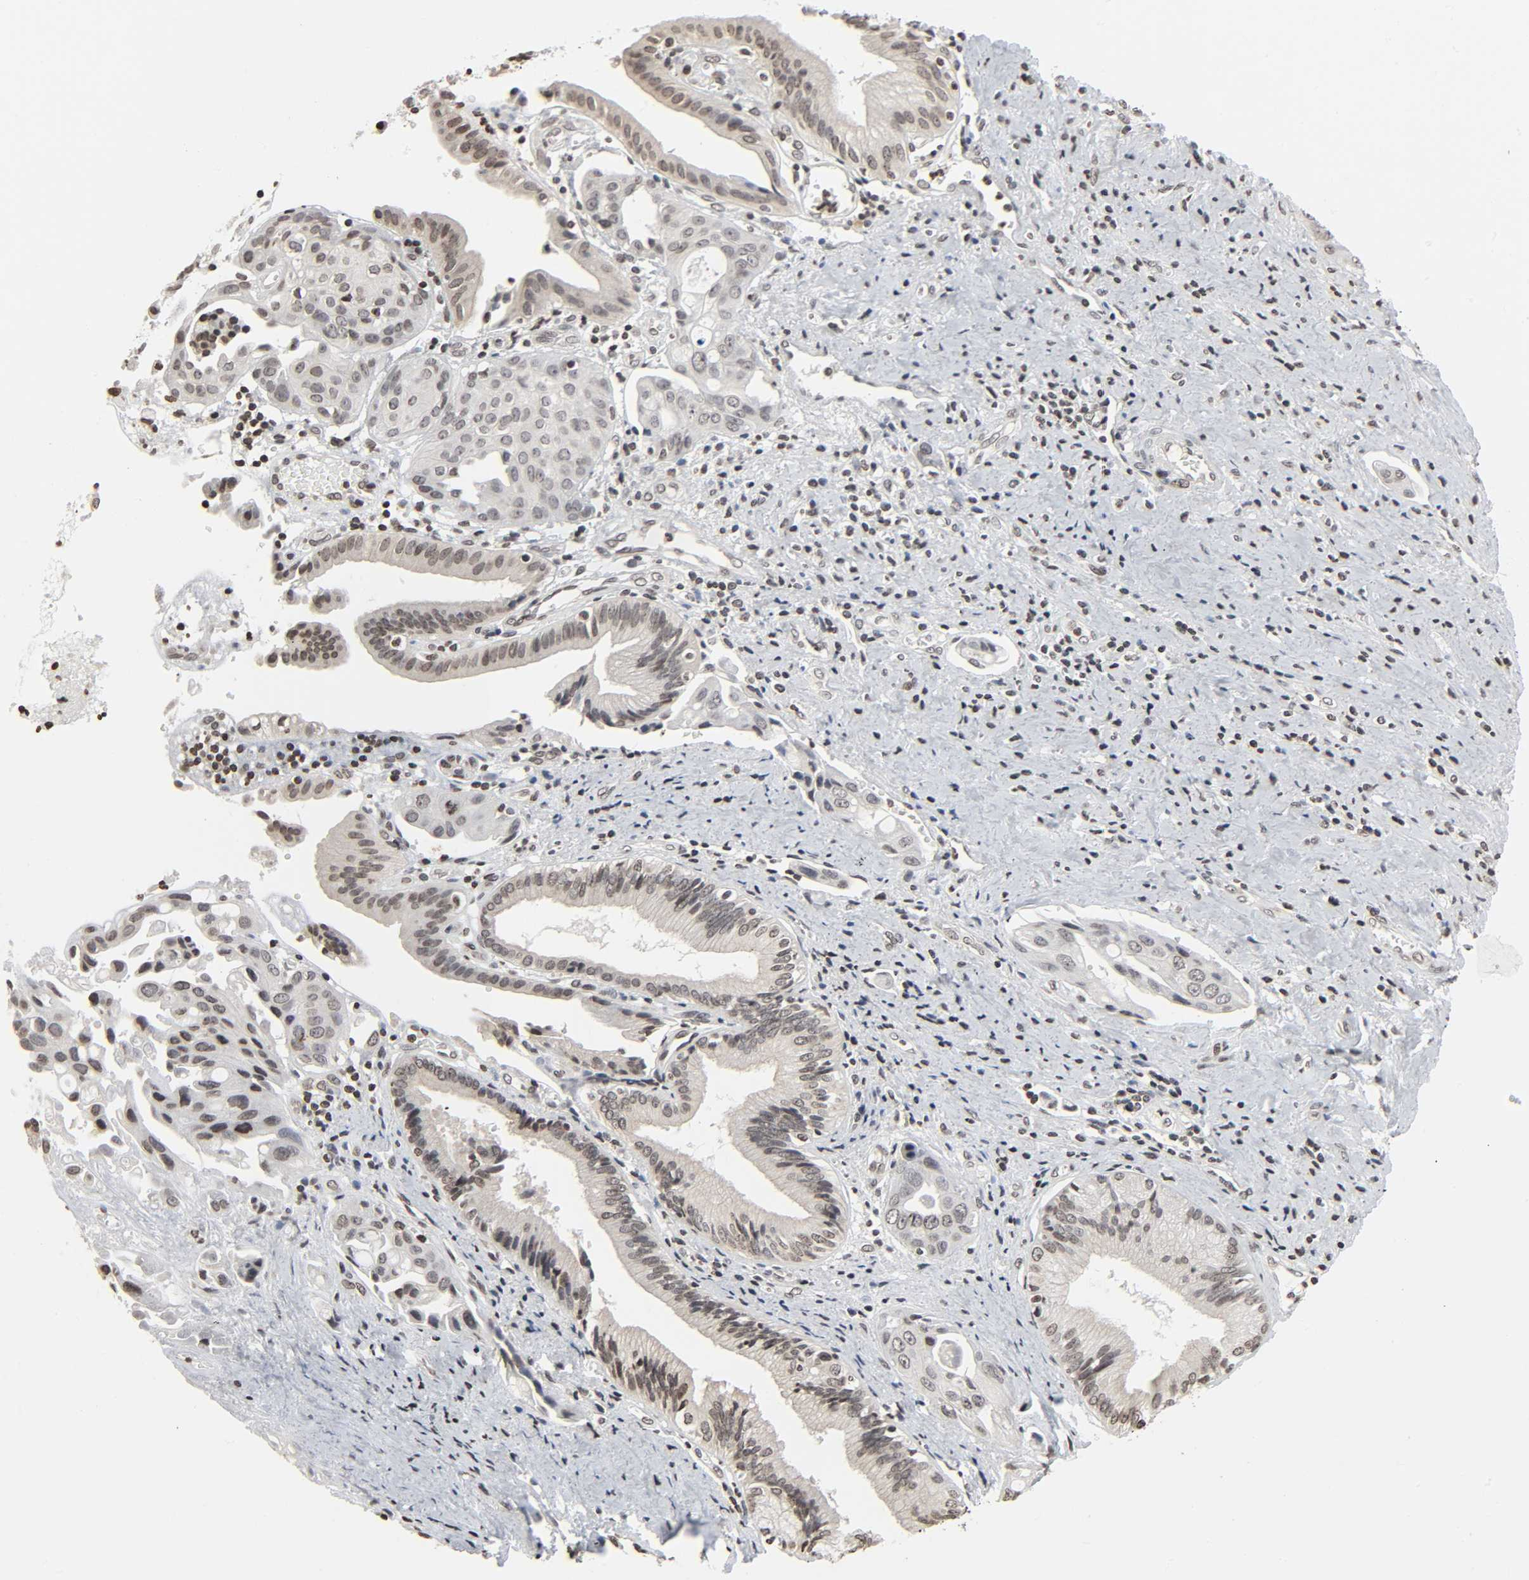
{"staining": {"intensity": "weak", "quantity": ">75%", "location": "nuclear"}, "tissue": "pancreatic cancer", "cell_type": "Tumor cells", "image_type": "cancer", "snomed": [{"axis": "morphology", "description": "Adenocarcinoma, NOS"}, {"axis": "topography", "description": "Pancreas"}], "caption": "This is an image of immunohistochemistry staining of adenocarcinoma (pancreatic), which shows weak positivity in the nuclear of tumor cells.", "gene": "ELAVL1", "patient": {"sex": "female", "age": 60}}